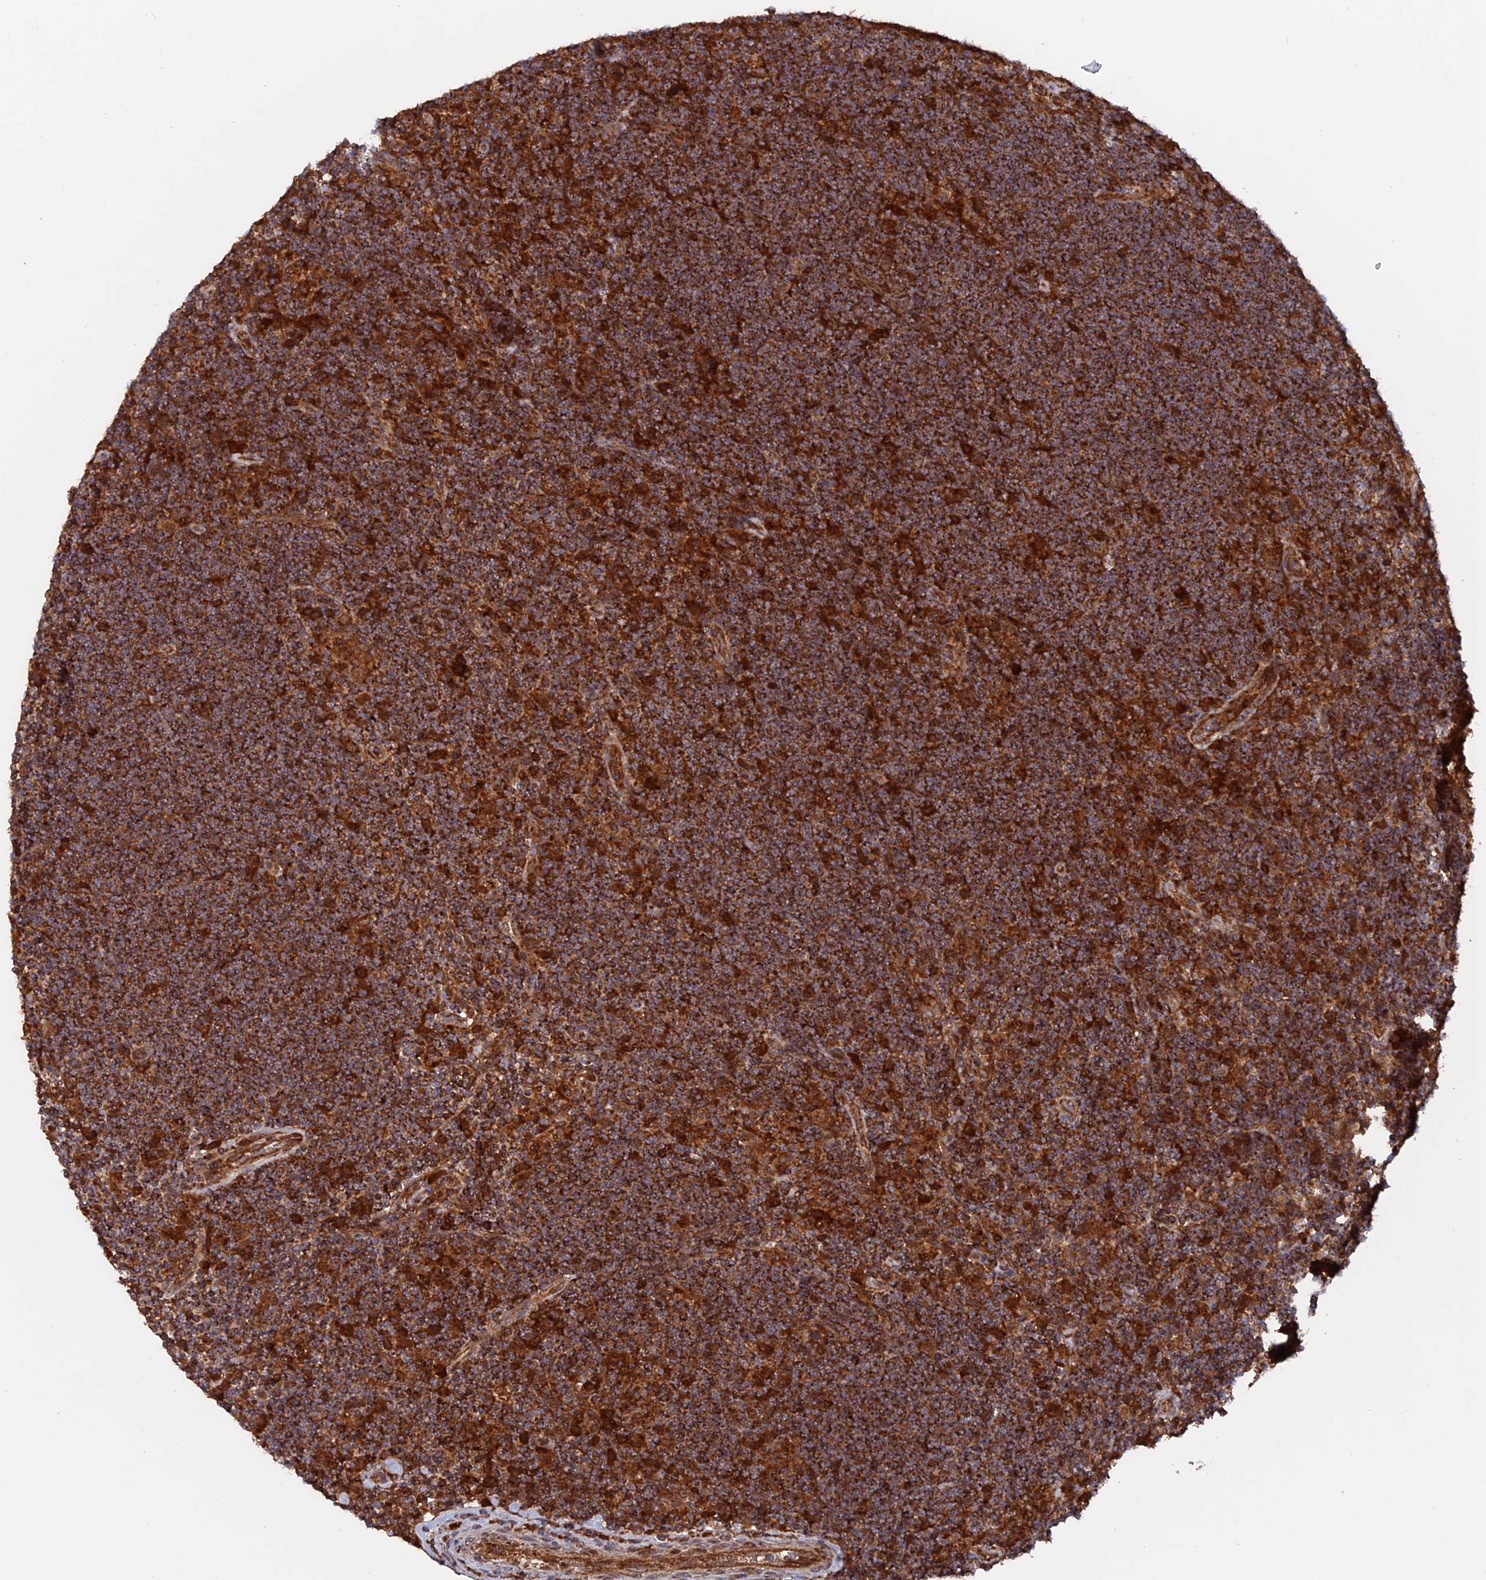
{"staining": {"intensity": "strong", "quantity": ">75%", "location": "cytoplasmic/membranous"}, "tissue": "lymphoma", "cell_type": "Tumor cells", "image_type": "cancer", "snomed": [{"axis": "morphology", "description": "Hodgkin's disease, NOS"}, {"axis": "topography", "description": "Lymph node"}], "caption": "Human lymphoma stained for a protein (brown) displays strong cytoplasmic/membranous positive positivity in about >75% of tumor cells.", "gene": "DTYMK", "patient": {"sex": "female", "age": 57}}